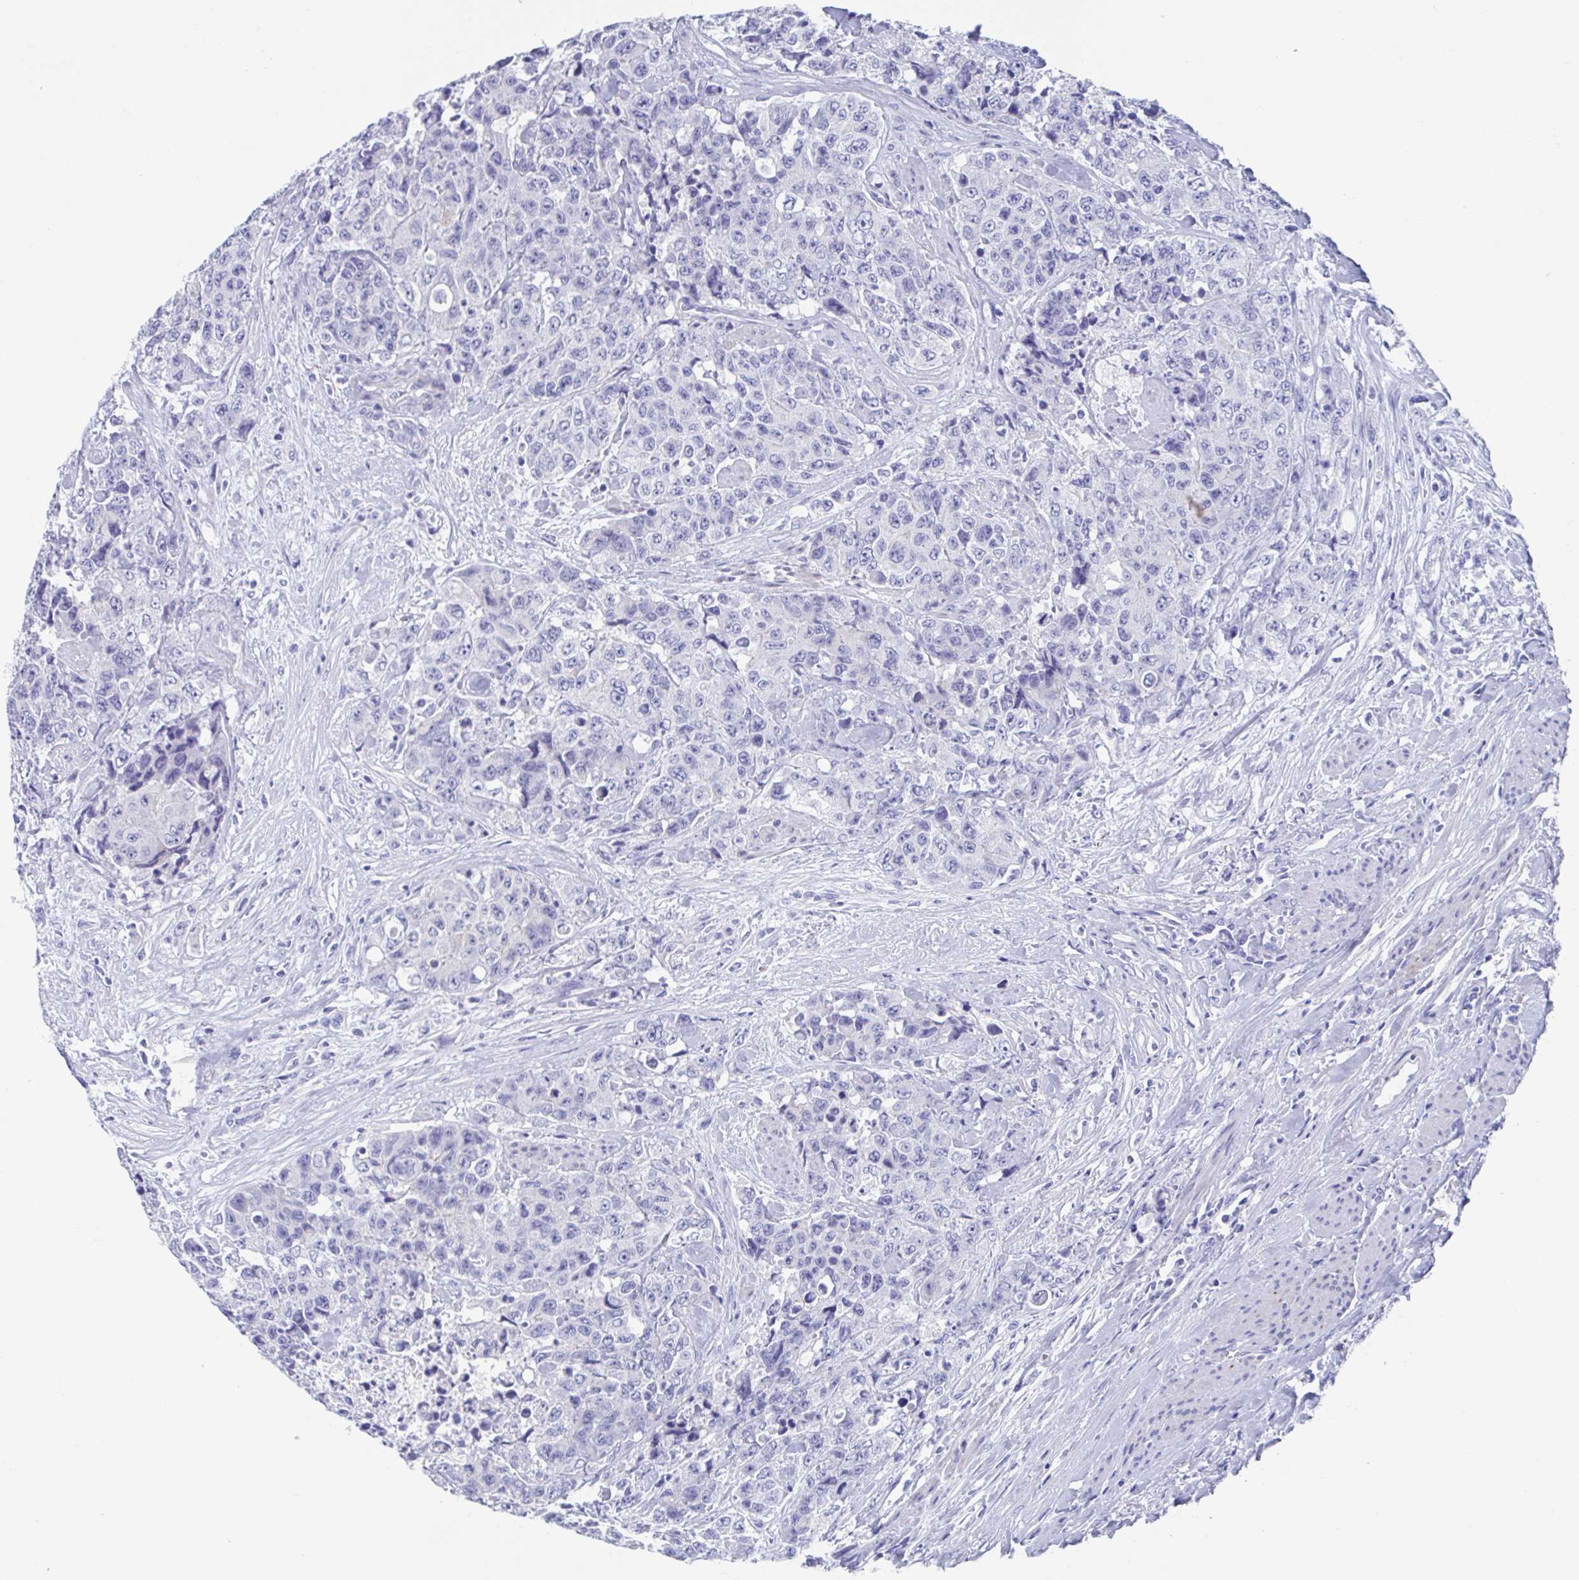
{"staining": {"intensity": "negative", "quantity": "none", "location": "none"}, "tissue": "urothelial cancer", "cell_type": "Tumor cells", "image_type": "cancer", "snomed": [{"axis": "morphology", "description": "Urothelial carcinoma, High grade"}, {"axis": "topography", "description": "Urinary bladder"}], "caption": "Tumor cells show no significant protein staining in urothelial cancer.", "gene": "SHCBP1L", "patient": {"sex": "female", "age": 78}}